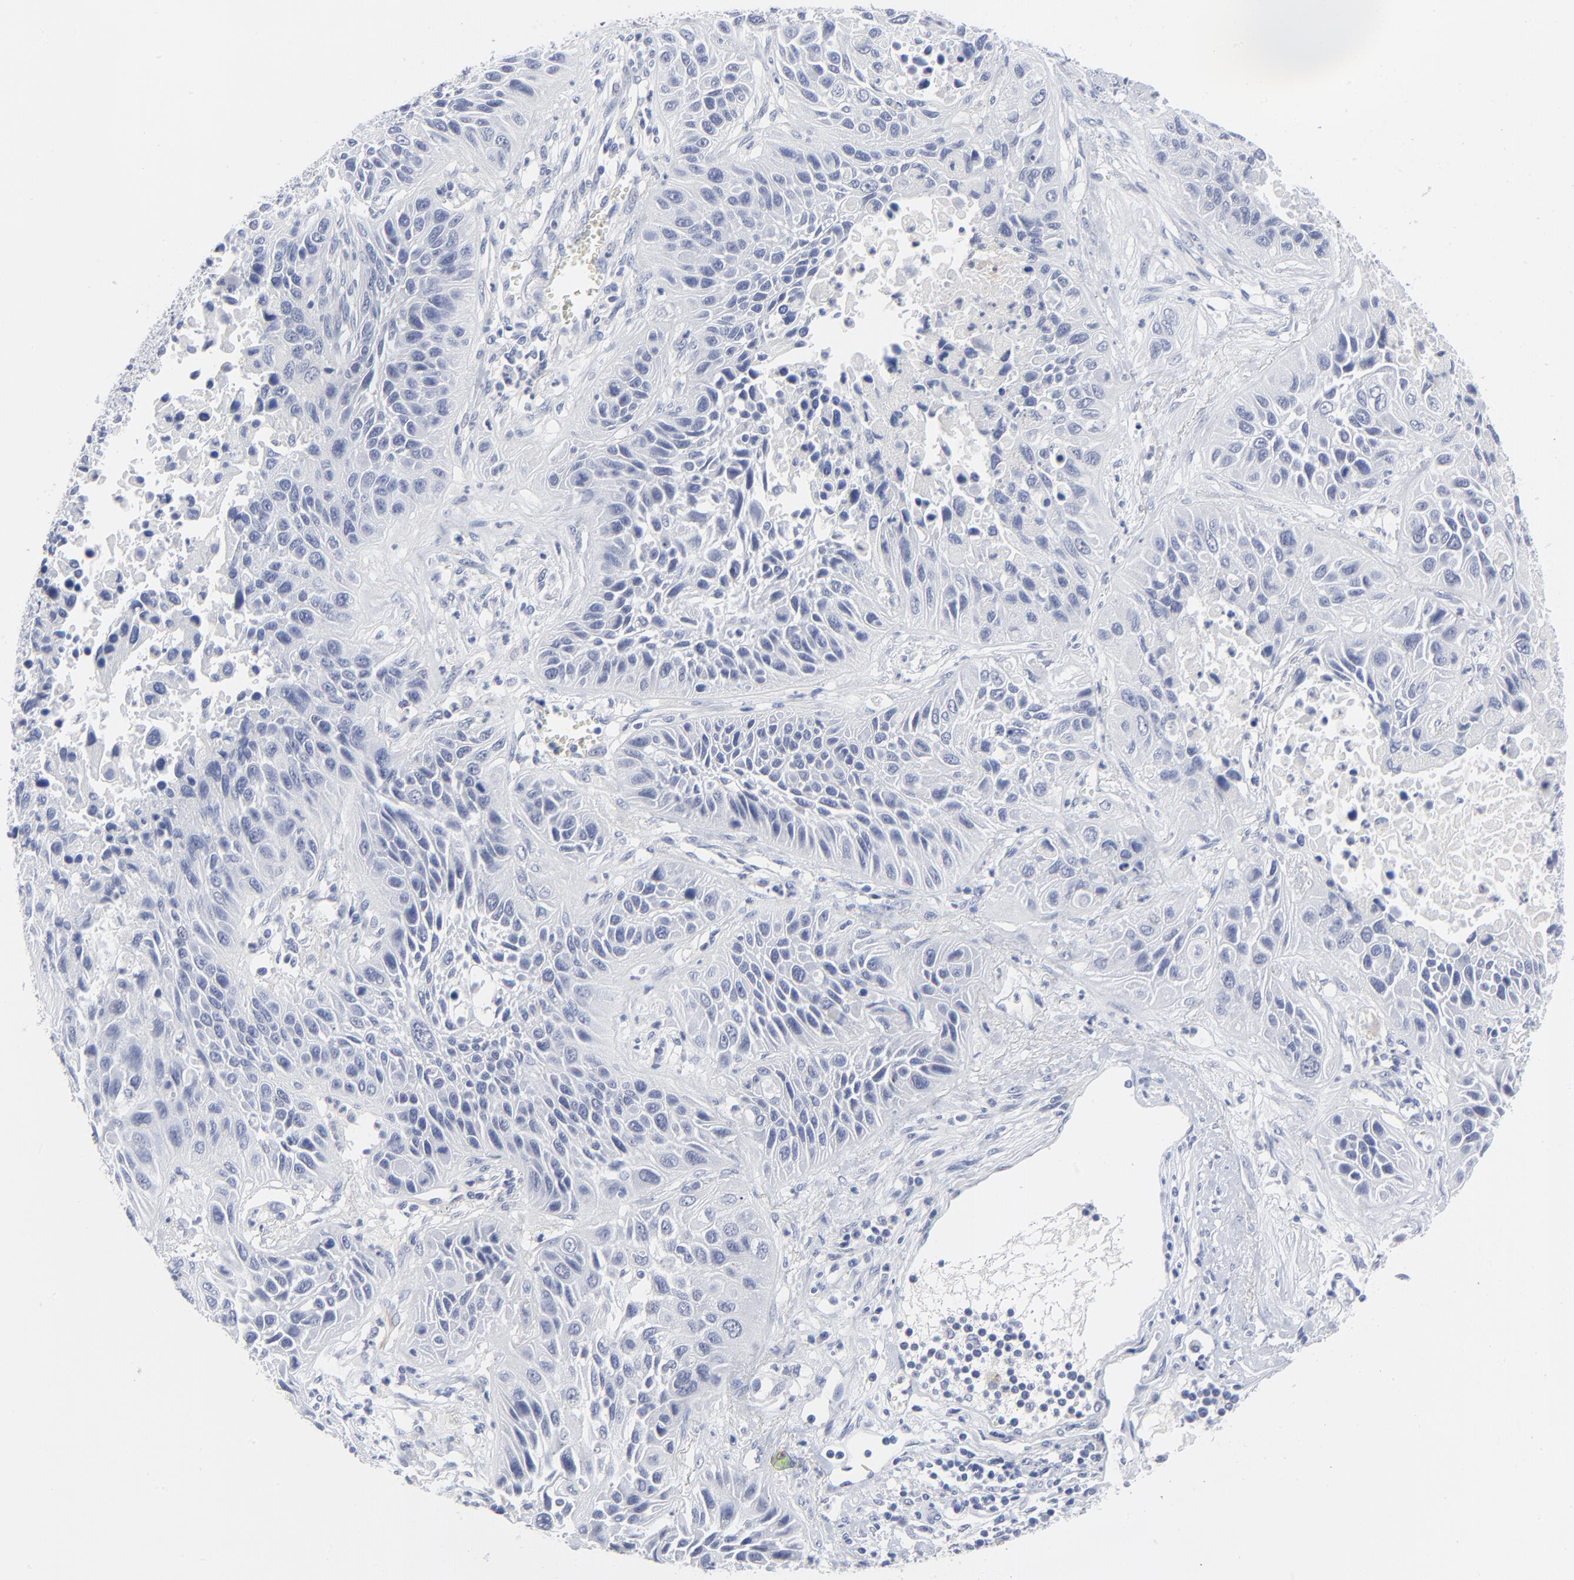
{"staining": {"intensity": "negative", "quantity": "none", "location": "none"}, "tissue": "lung cancer", "cell_type": "Tumor cells", "image_type": "cancer", "snomed": [{"axis": "morphology", "description": "Squamous cell carcinoma, NOS"}, {"axis": "topography", "description": "Lung"}], "caption": "Tumor cells show no significant expression in lung cancer.", "gene": "CLEC4G", "patient": {"sex": "female", "age": 76}}